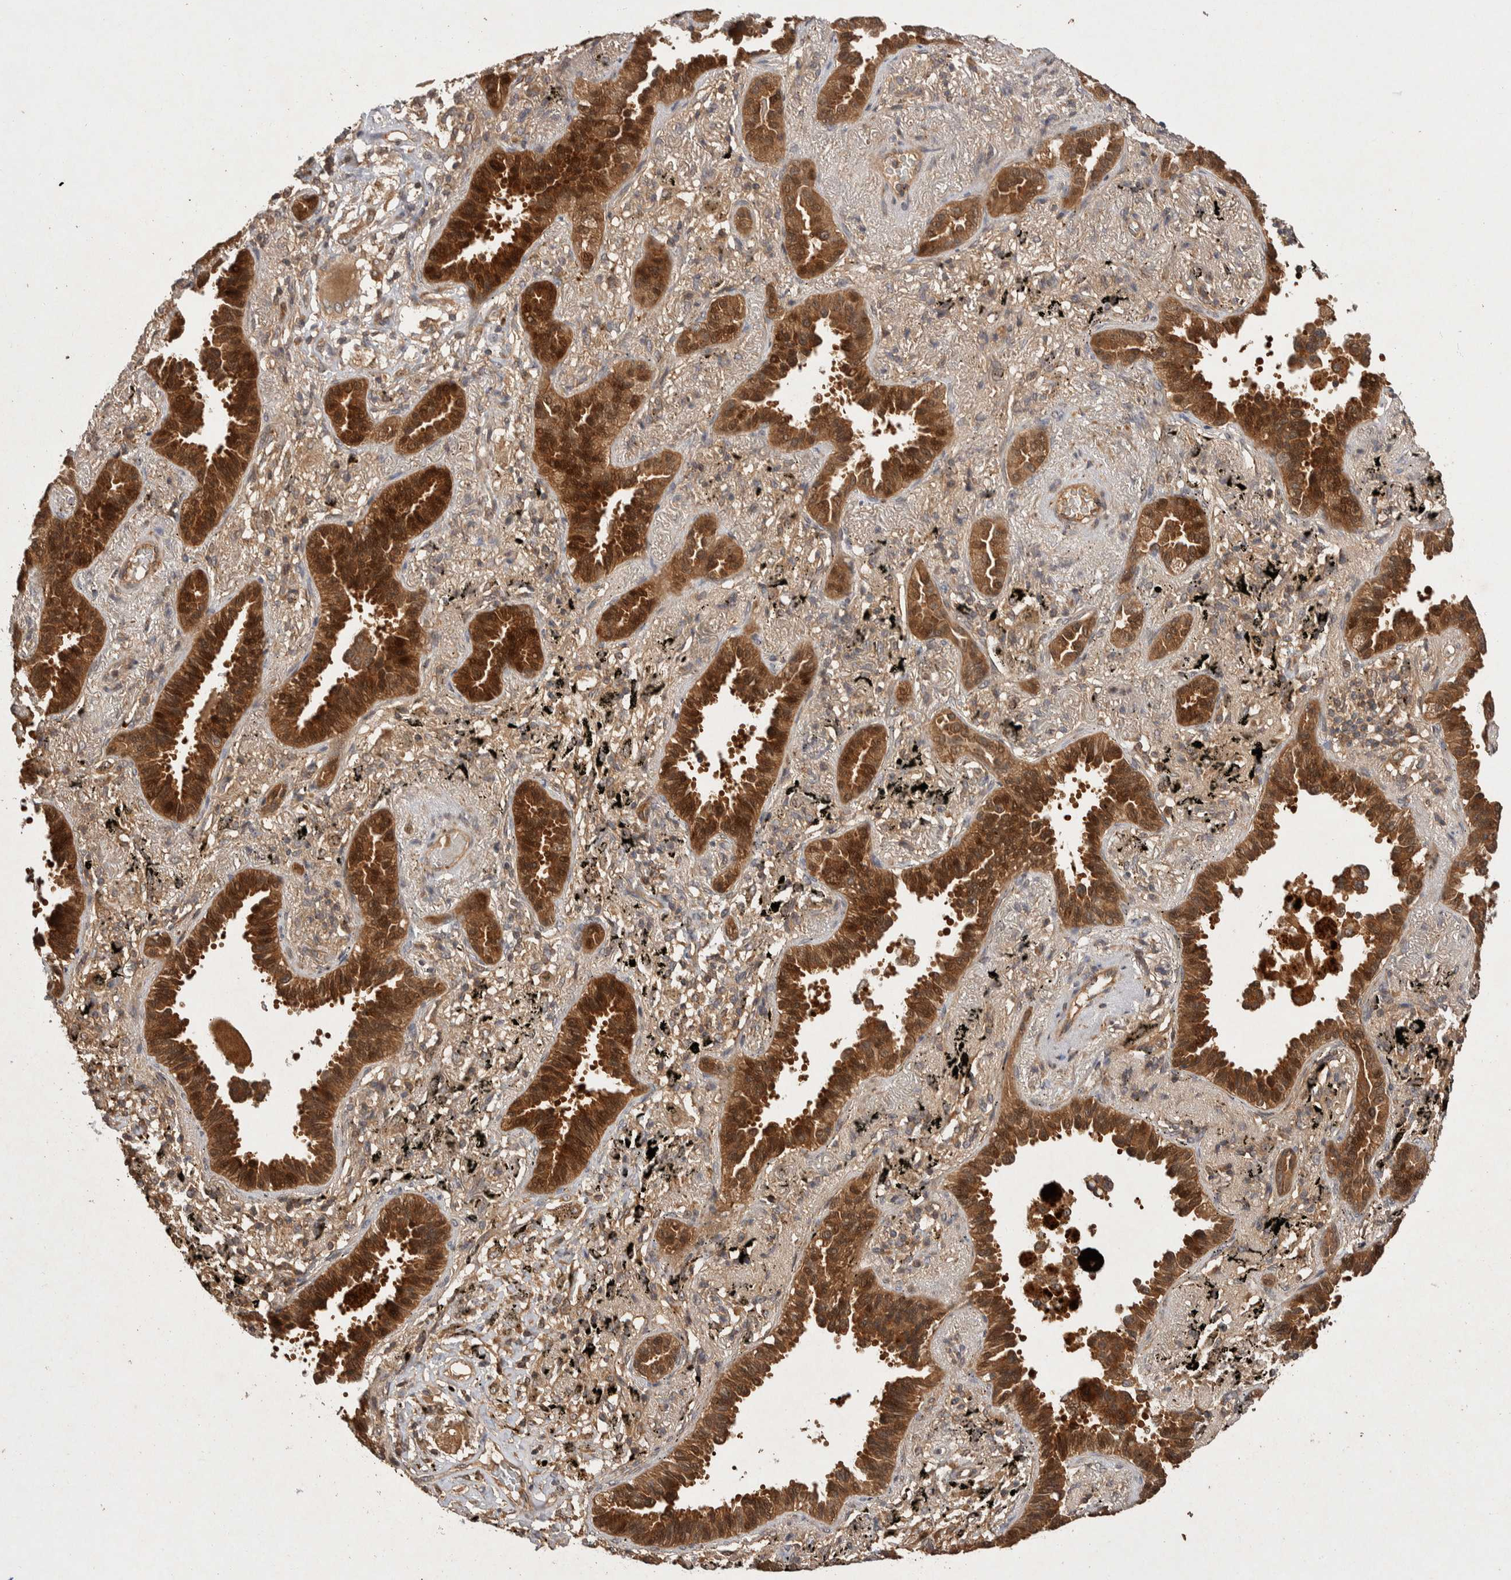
{"staining": {"intensity": "strong", "quantity": ">75%", "location": "cytoplasmic/membranous,nuclear"}, "tissue": "lung cancer", "cell_type": "Tumor cells", "image_type": "cancer", "snomed": [{"axis": "morphology", "description": "Adenocarcinoma, NOS"}, {"axis": "topography", "description": "Lung"}], "caption": "The immunohistochemical stain highlights strong cytoplasmic/membranous and nuclear staining in tumor cells of lung adenocarcinoma tissue.", "gene": "NSMAF", "patient": {"sex": "male", "age": 59}}